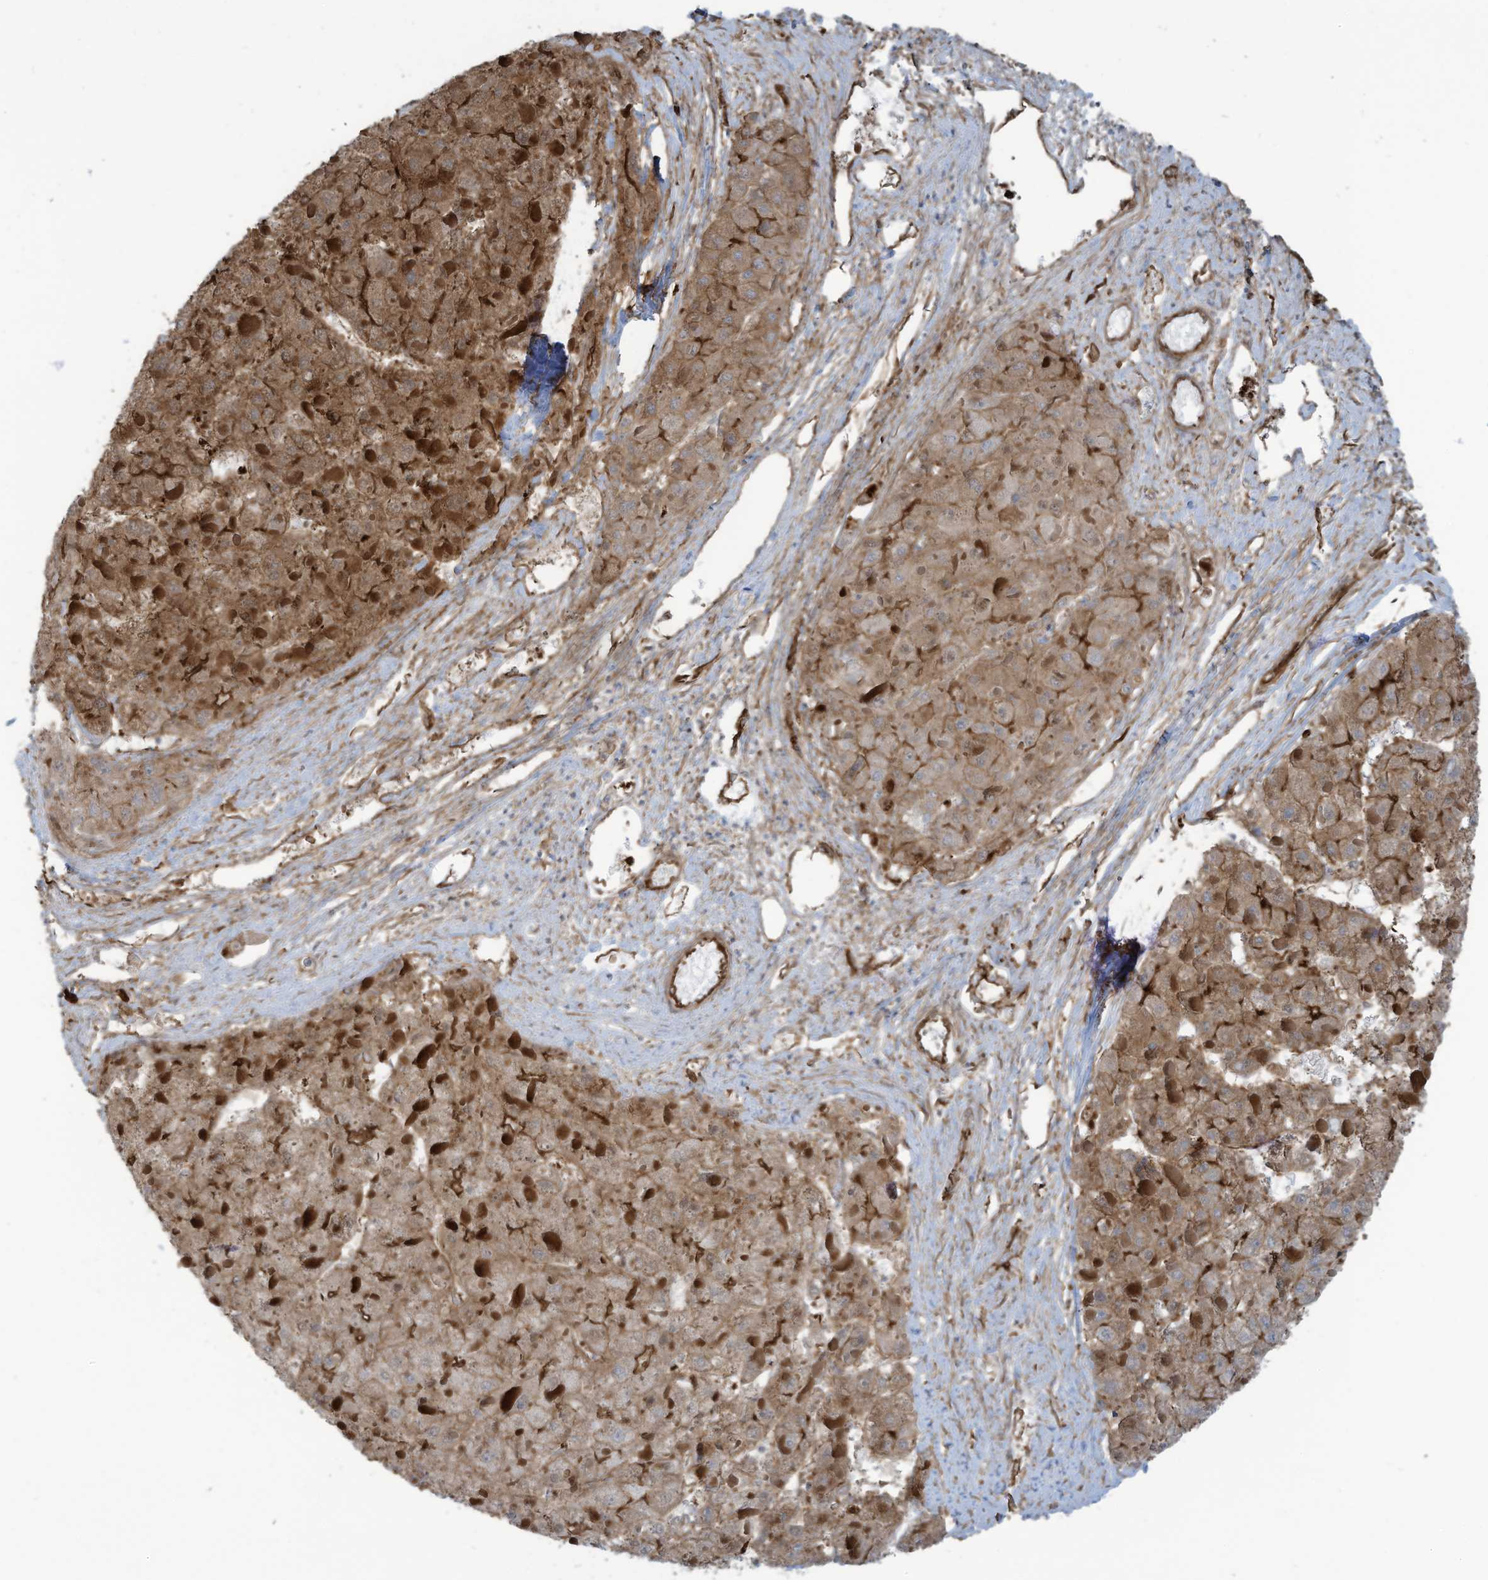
{"staining": {"intensity": "moderate", "quantity": ">75%", "location": "cytoplasmic/membranous"}, "tissue": "liver cancer", "cell_type": "Tumor cells", "image_type": "cancer", "snomed": [{"axis": "morphology", "description": "Carcinoma, Hepatocellular, NOS"}, {"axis": "topography", "description": "Liver"}], "caption": "The histopathology image displays a brown stain indicating the presence of a protein in the cytoplasmic/membranous of tumor cells in liver hepatocellular carcinoma.", "gene": "SLC9A2", "patient": {"sex": "female", "age": 73}}